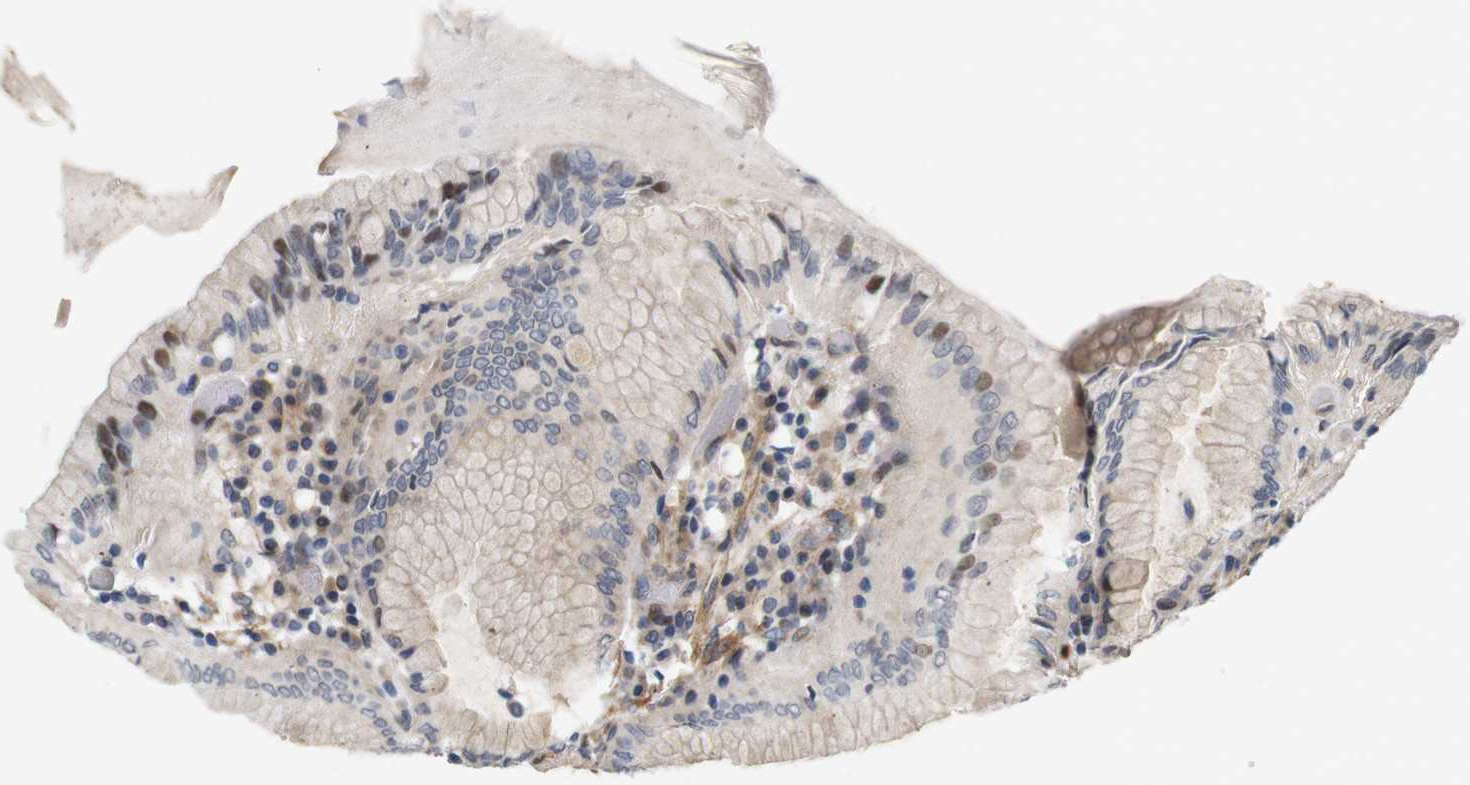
{"staining": {"intensity": "moderate", "quantity": "<25%", "location": "nuclear"}, "tissue": "stomach", "cell_type": "Glandular cells", "image_type": "normal", "snomed": [{"axis": "morphology", "description": "Normal tissue, NOS"}, {"axis": "topography", "description": "Stomach, lower"}], "caption": "DAB immunohistochemical staining of benign human stomach reveals moderate nuclear protein positivity in approximately <25% of glandular cells.", "gene": "CYB561", "patient": {"sex": "female", "age": 76}}